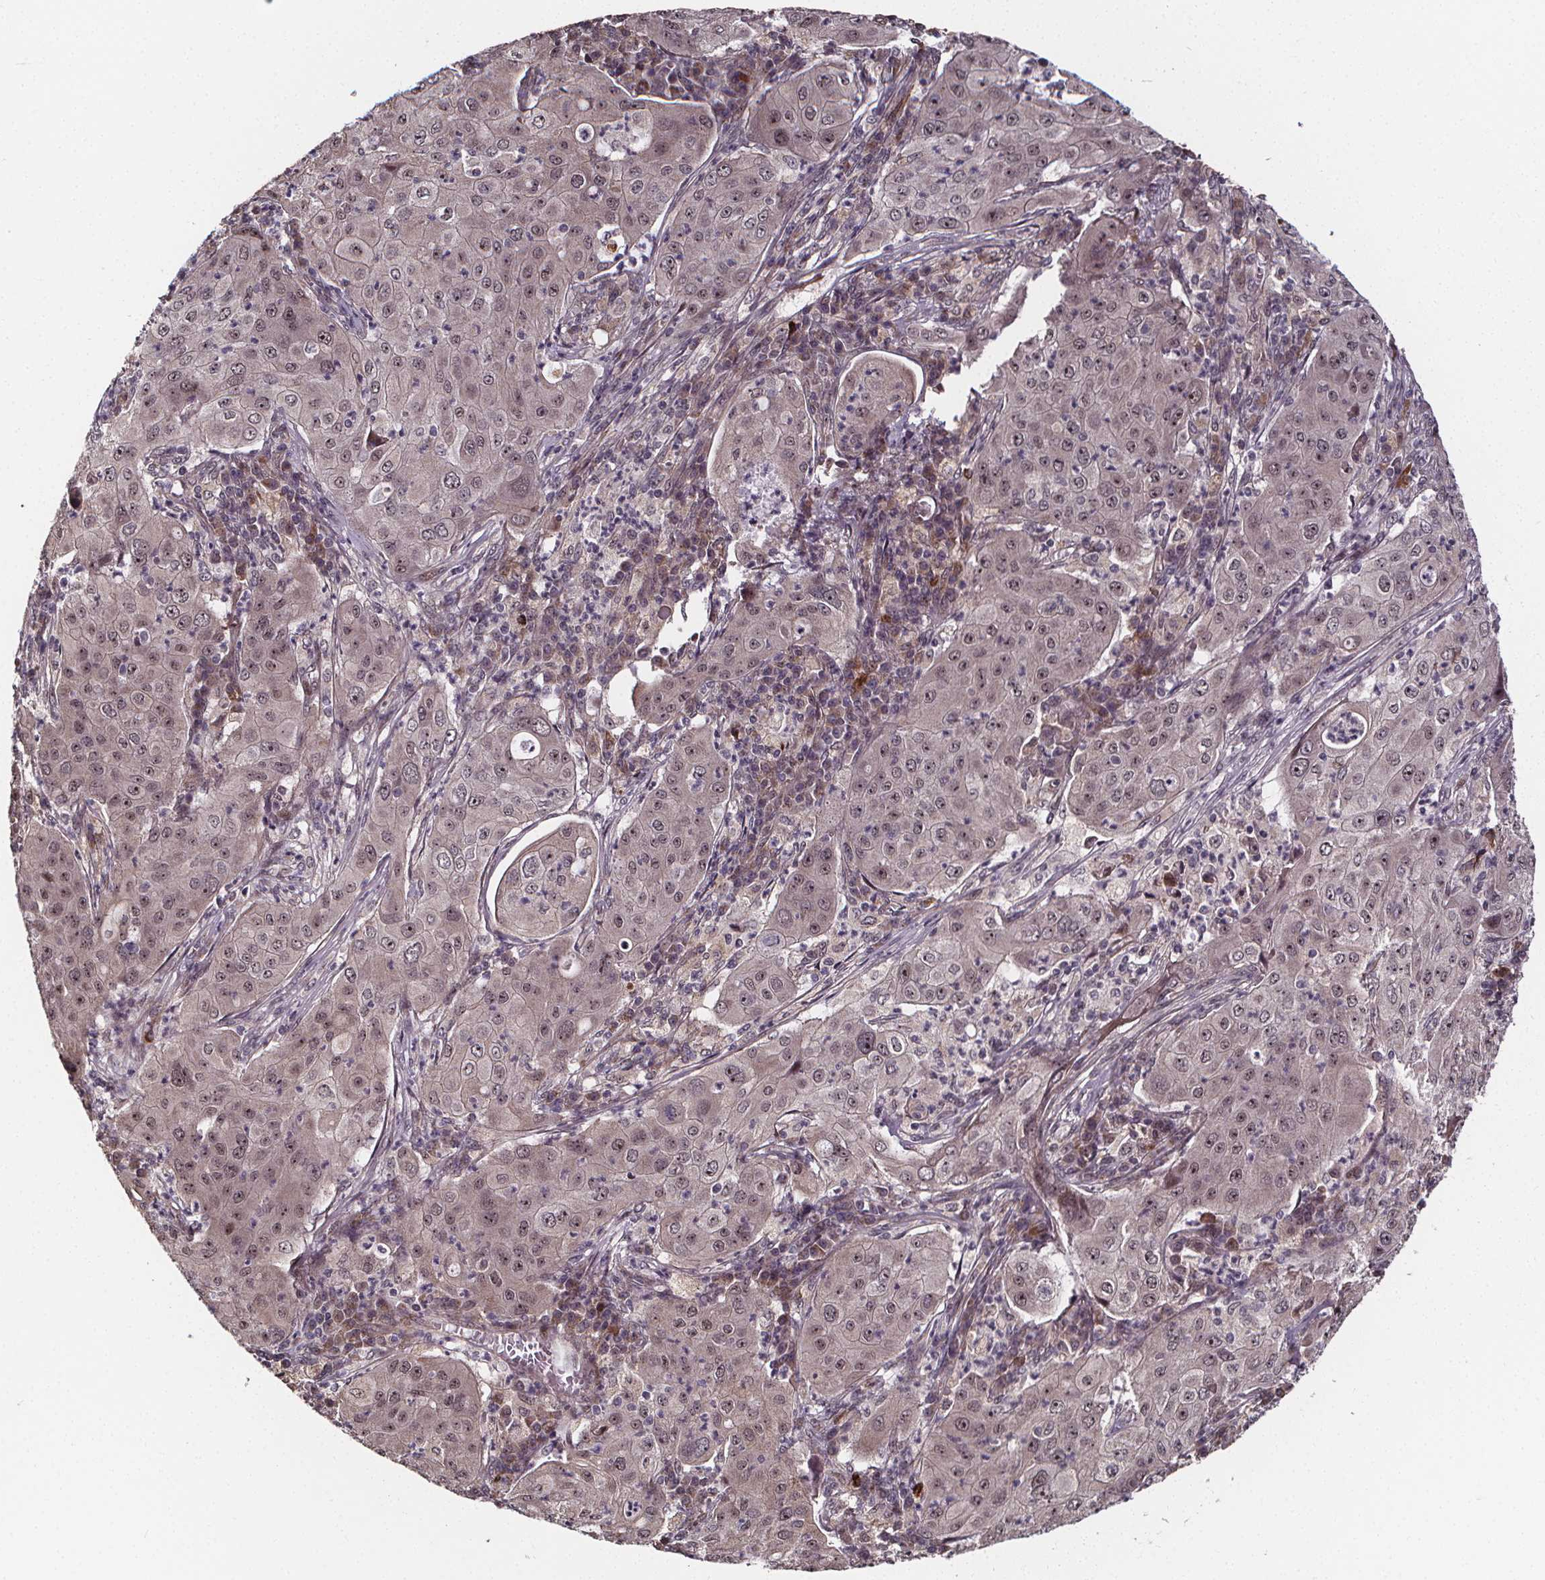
{"staining": {"intensity": "weak", "quantity": "<25%", "location": "nuclear"}, "tissue": "lung cancer", "cell_type": "Tumor cells", "image_type": "cancer", "snomed": [{"axis": "morphology", "description": "Squamous cell carcinoma, NOS"}, {"axis": "topography", "description": "Lung"}], "caption": "This is an immunohistochemistry micrograph of lung squamous cell carcinoma. There is no positivity in tumor cells.", "gene": "DDIT3", "patient": {"sex": "female", "age": 59}}